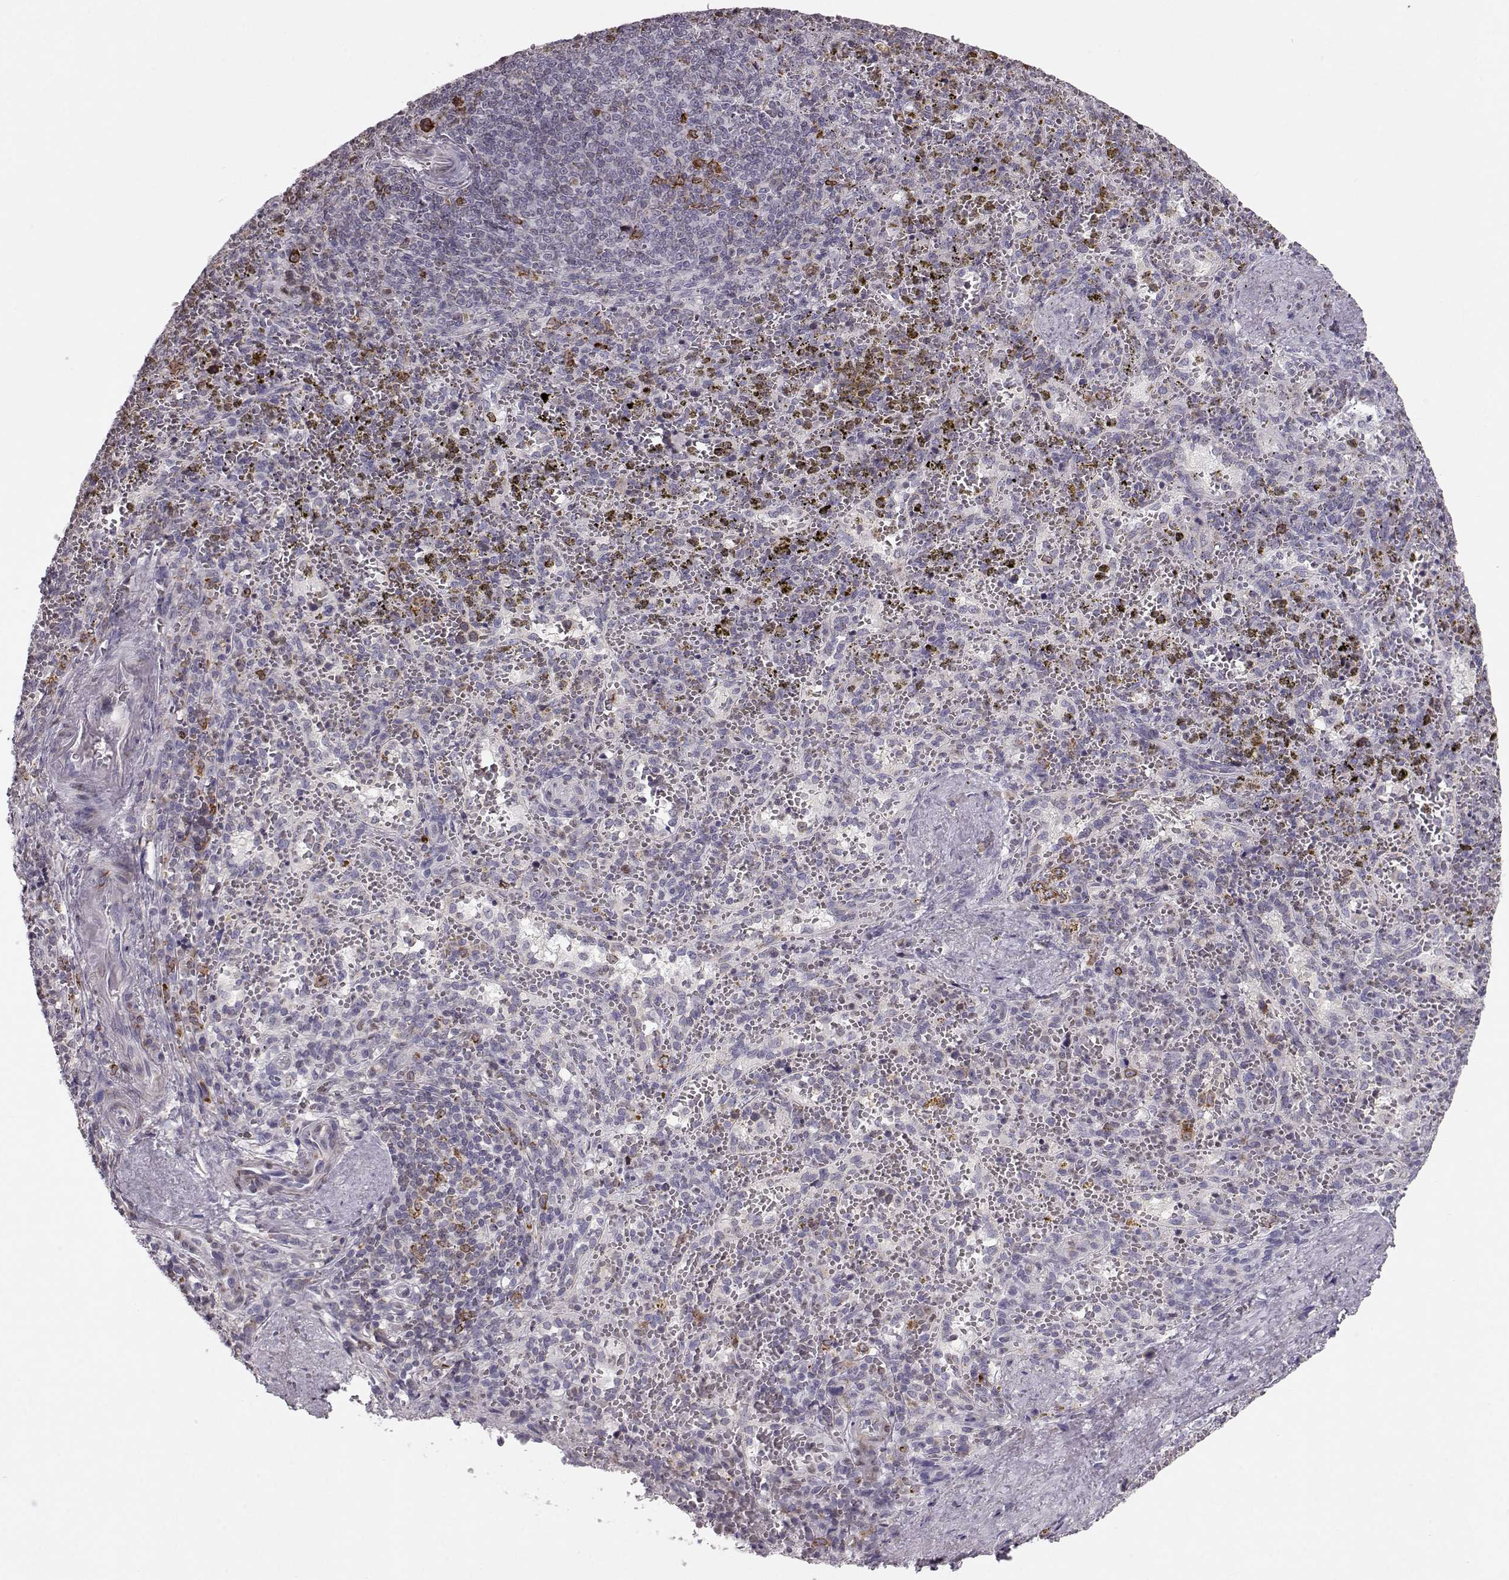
{"staining": {"intensity": "strong", "quantity": "<25%", "location": "cytoplasmic/membranous"}, "tissue": "spleen", "cell_type": "Cells in red pulp", "image_type": "normal", "snomed": [{"axis": "morphology", "description": "Normal tissue, NOS"}, {"axis": "topography", "description": "Spleen"}], "caption": "Immunohistochemical staining of normal spleen demonstrates strong cytoplasmic/membranous protein expression in approximately <25% of cells in red pulp.", "gene": "ELOVL5", "patient": {"sex": "female", "age": 50}}